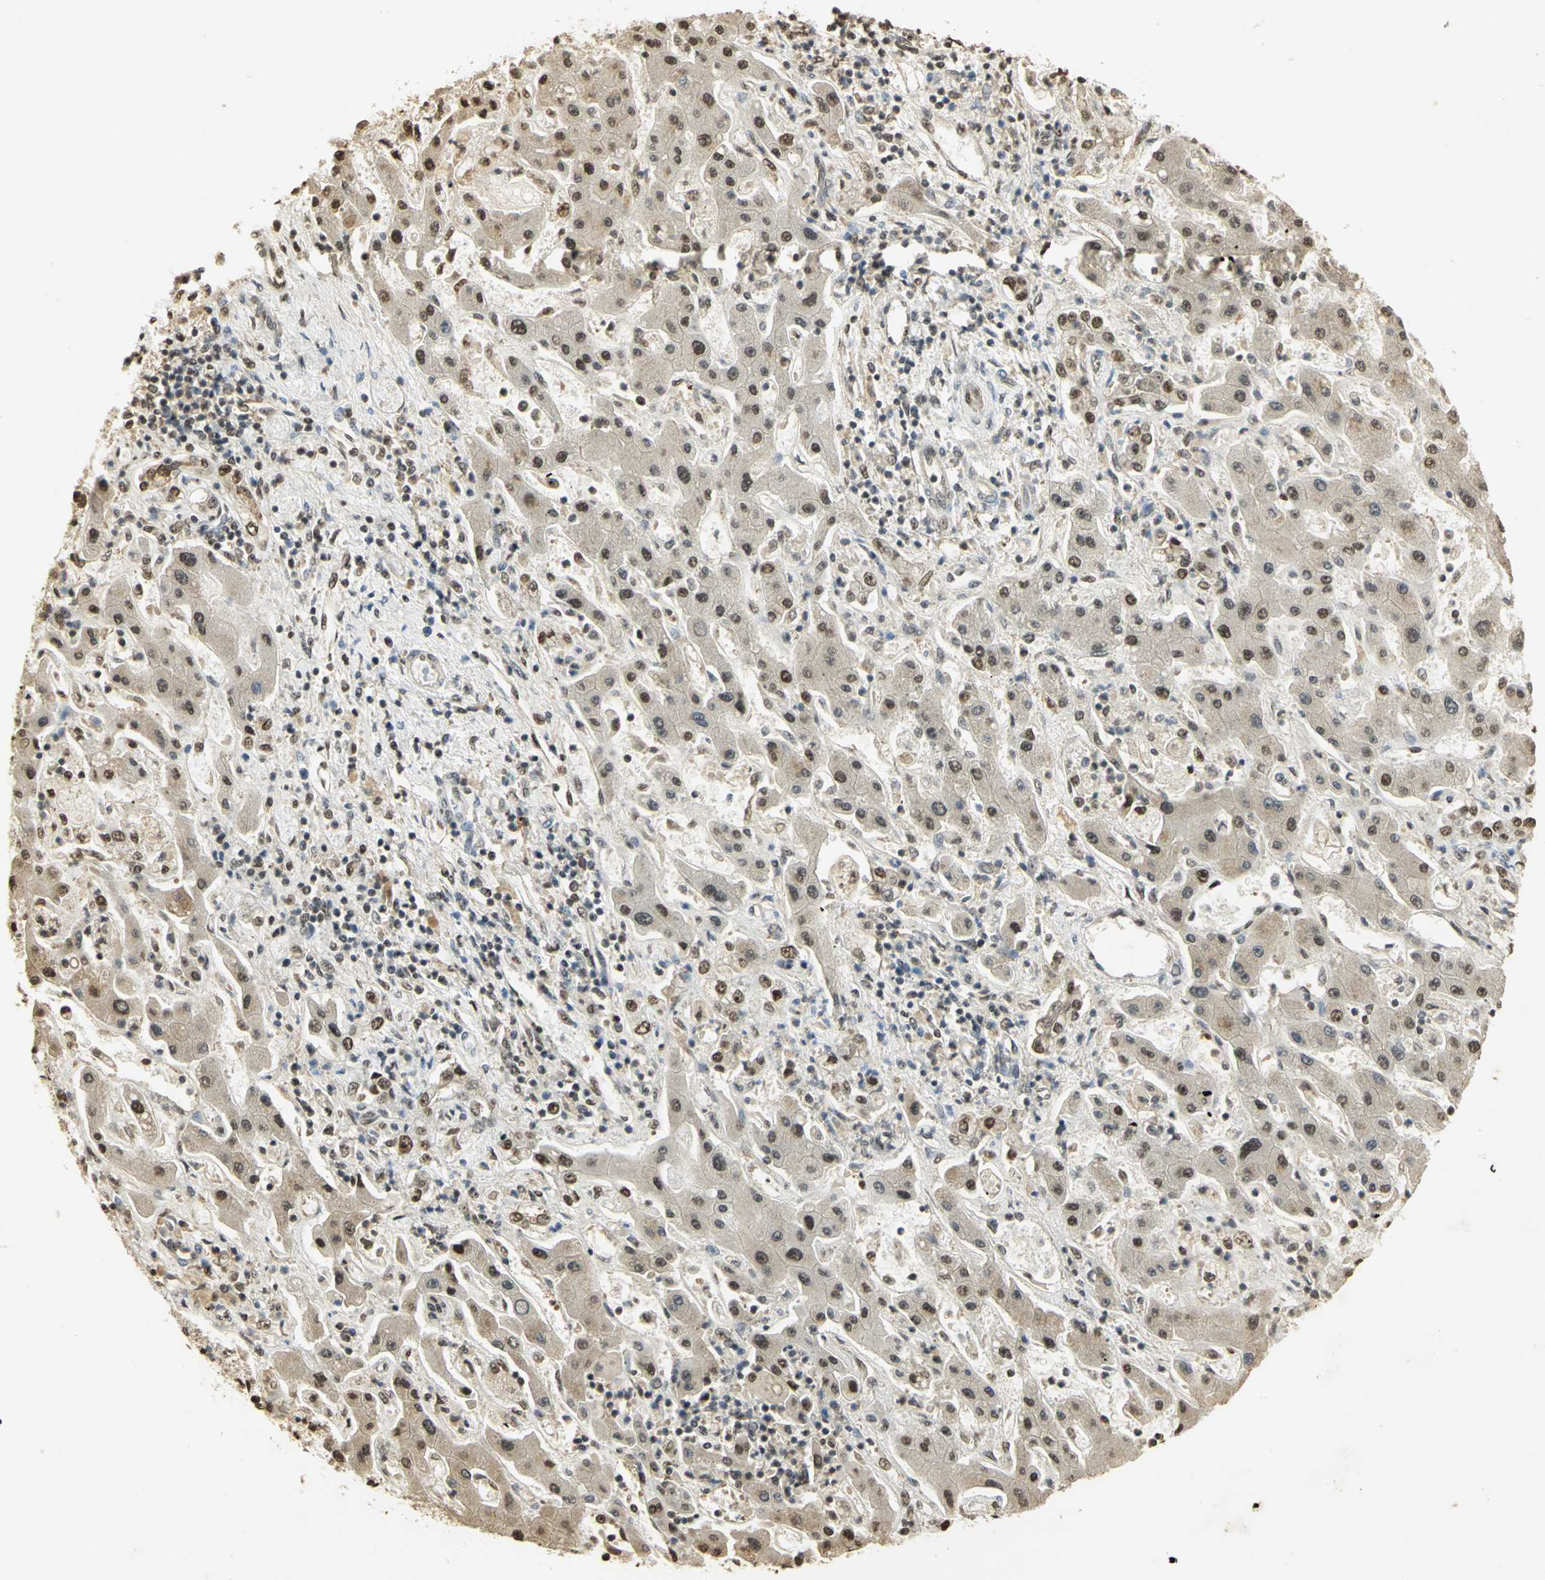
{"staining": {"intensity": "moderate", "quantity": ">75%", "location": "cytoplasmic/membranous,nuclear"}, "tissue": "liver cancer", "cell_type": "Tumor cells", "image_type": "cancer", "snomed": [{"axis": "morphology", "description": "Cholangiocarcinoma"}, {"axis": "topography", "description": "Liver"}], "caption": "Brown immunohistochemical staining in human liver cancer (cholangiocarcinoma) reveals moderate cytoplasmic/membranous and nuclear expression in approximately >75% of tumor cells.", "gene": "SET", "patient": {"sex": "male", "age": 50}}